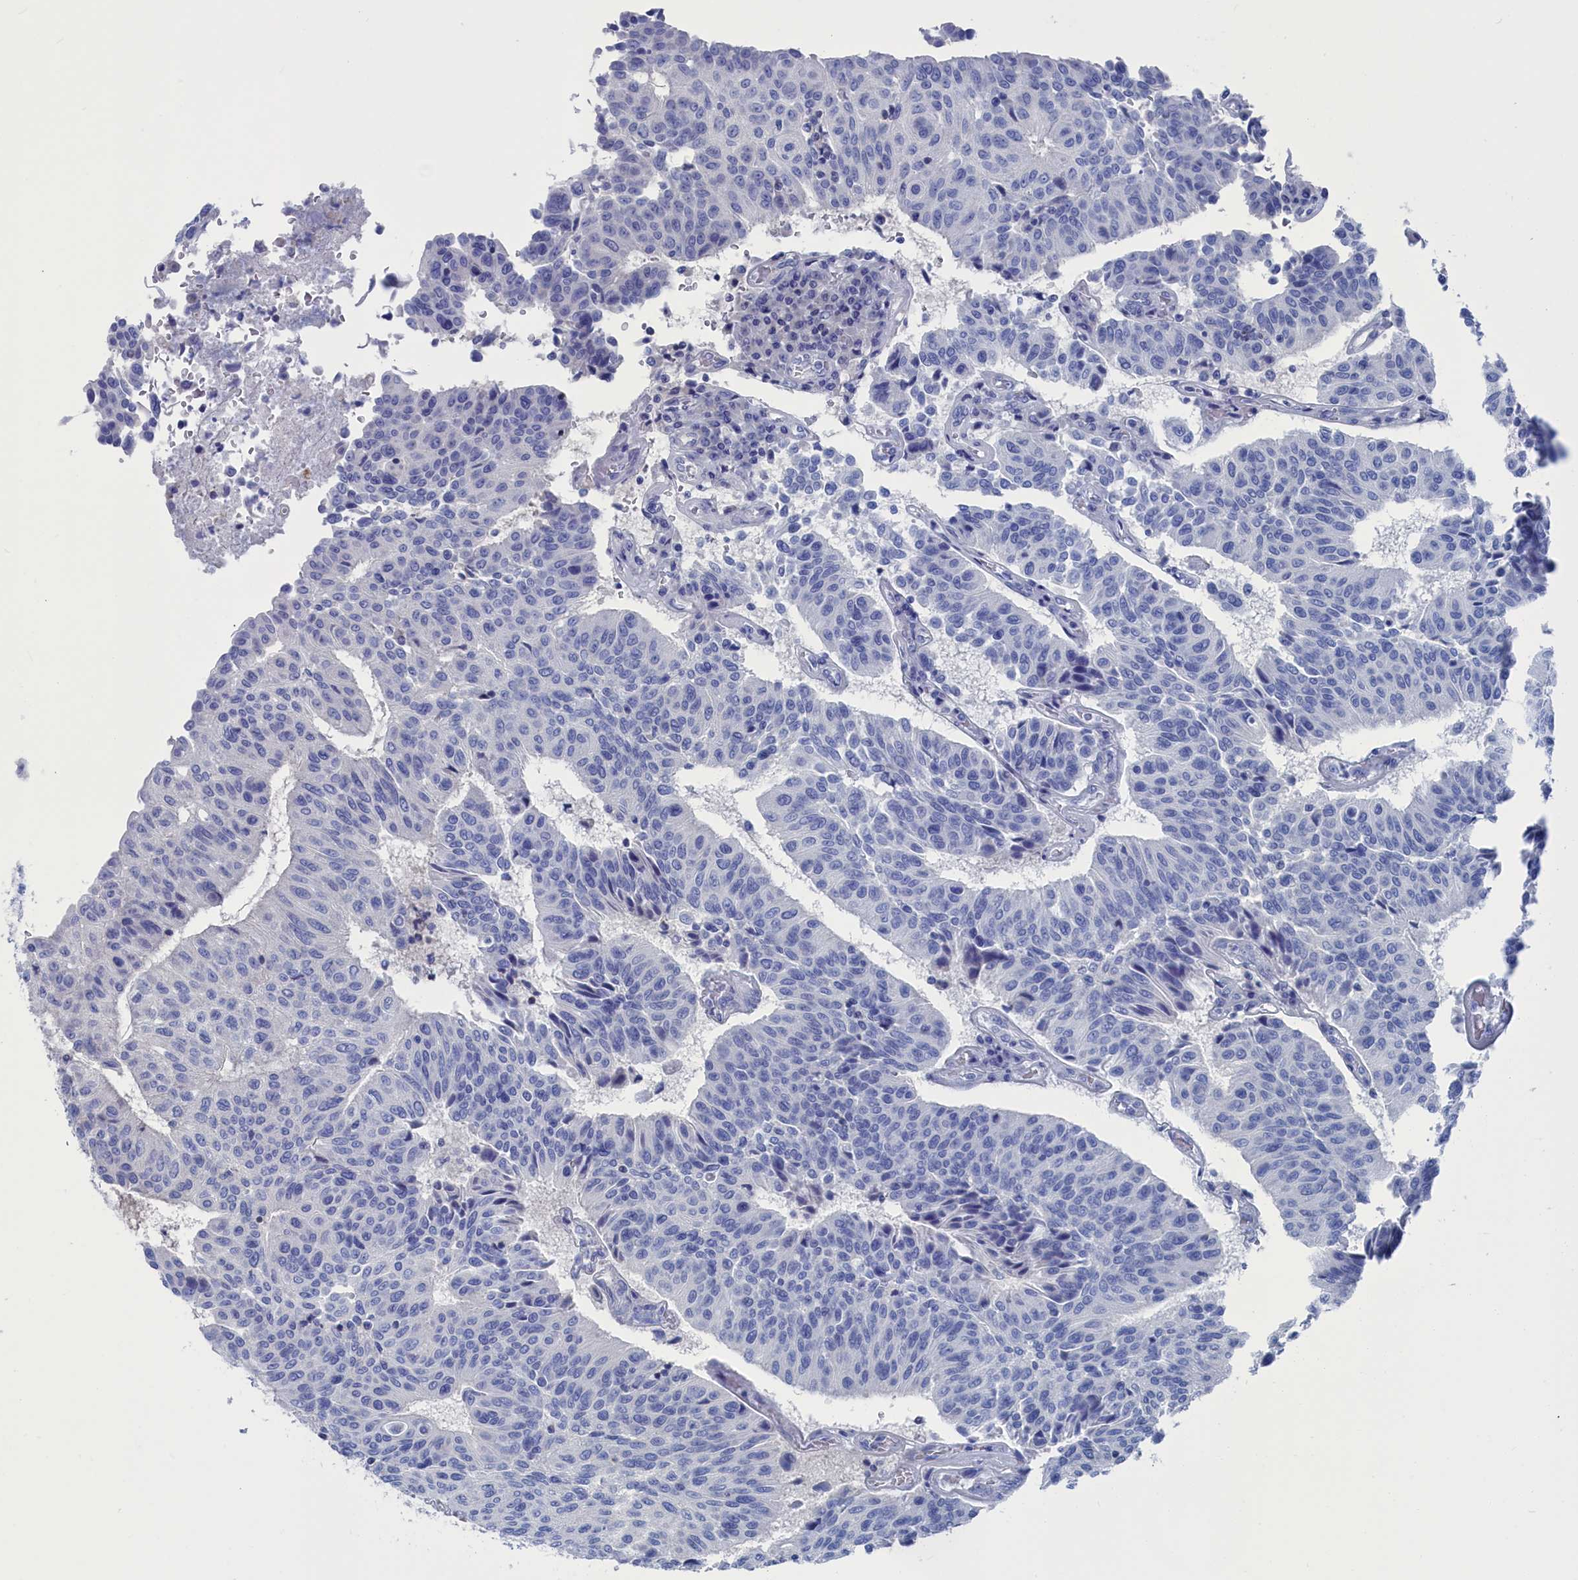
{"staining": {"intensity": "negative", "quantity": "none", "location": "none"}, "tissue": "urothelial cancer", "cell_type": "Tumor cells", "image_type": "cancer", "snomed": [{"axis": "morphology", "description": "Urothelial carcinoma, High grade"}, {"axis": "topography", "description": "Urinary bladder"}], "caption": "DAB (3,3'-diaminobenzidine) immunohistochemical staining of urothelial carcinoma (high-grade) reveals no significant positivity in tumor cells.", "gene": "CEND1", "patient": {"sex": "male", "age": 66}}